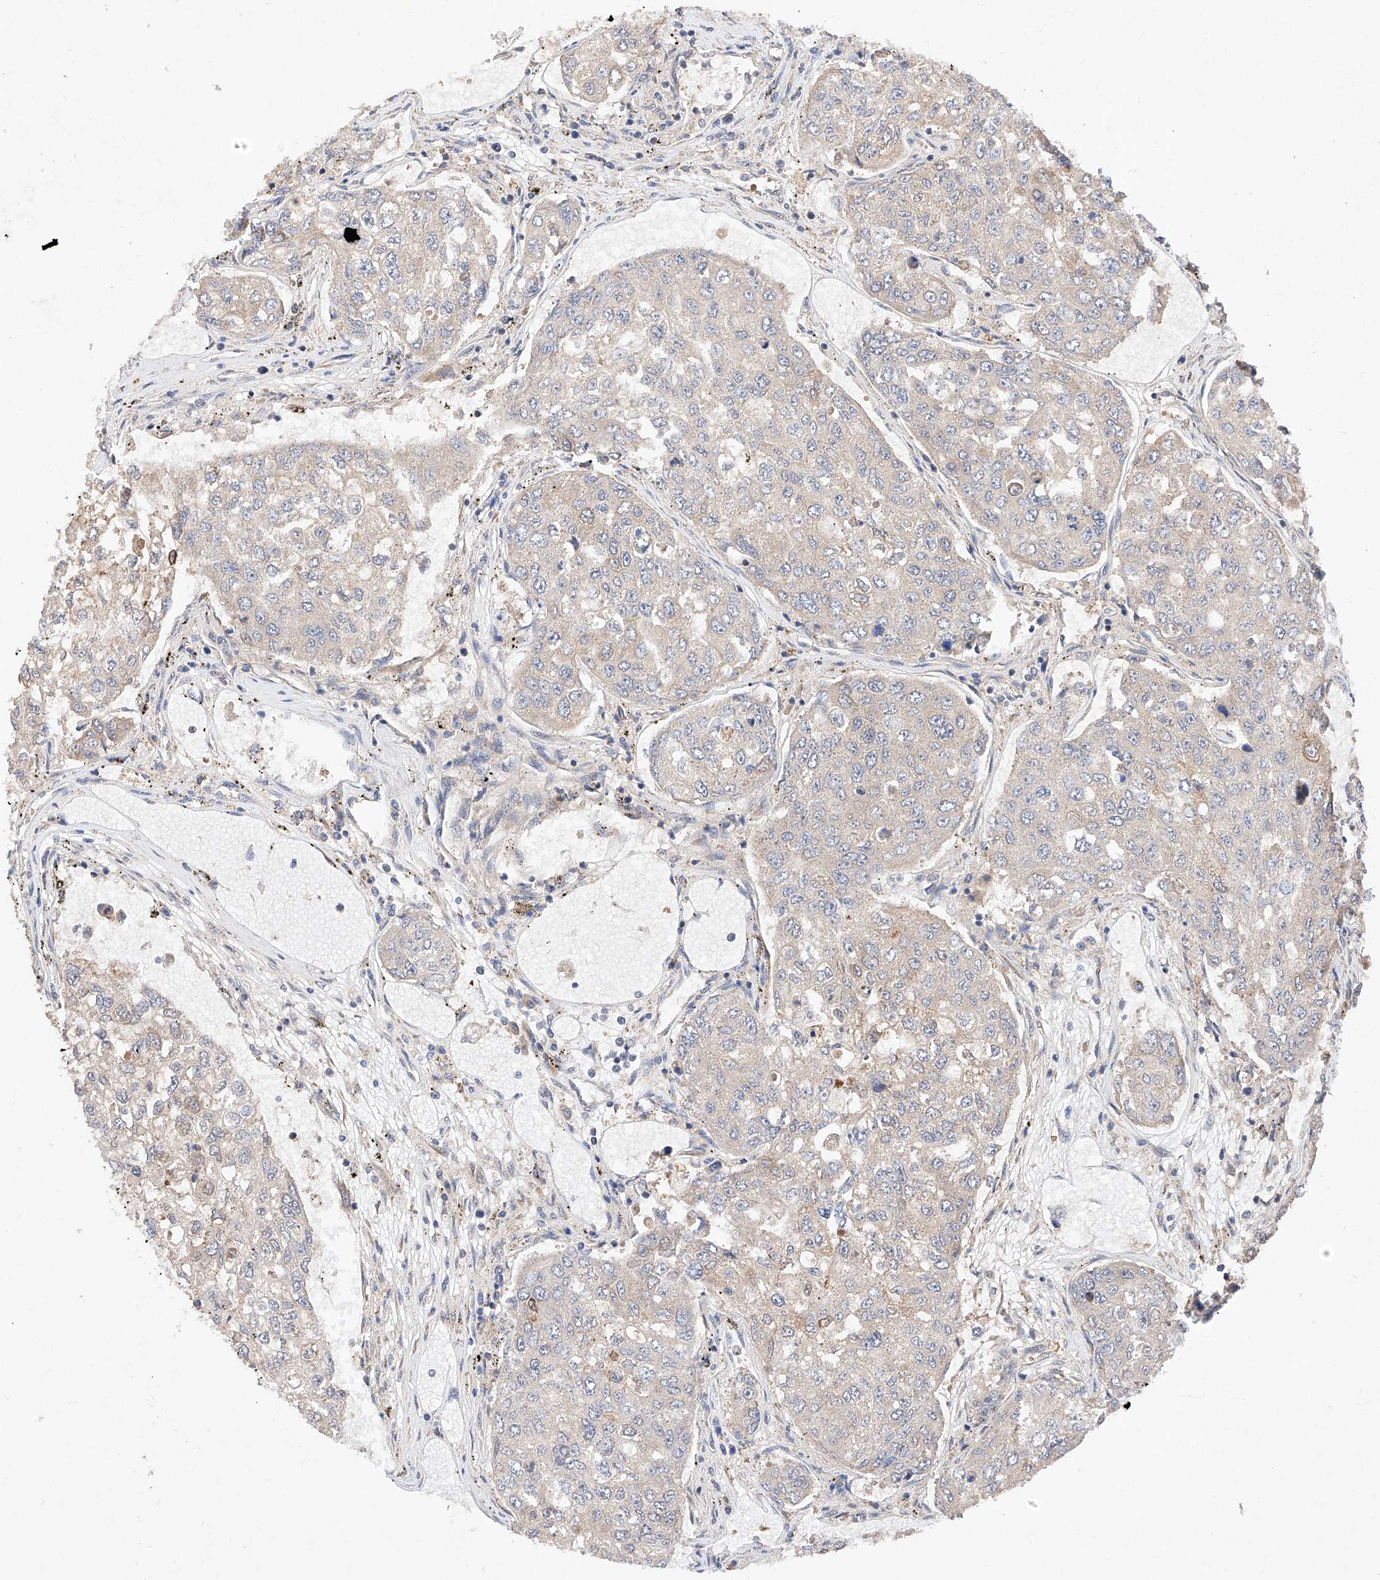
{"staining": {"intensity": "weak", "quantity": "<25%", "location": "cytoplasmic/membranous"}, "tissue": "urothelial cancer", "cell_type": "Tumor cells", "image_type": "cancer", "snomed": [{"axis": "morphology", "description": "Urothelial carcinoma, High grade"}, {"axis": "topography", "description": "Lymph node"}, {"axis": "topography", "description": "Urinary bladder"}], "caption": "Immunohistochemical staining of human urothelial carcinoma (high-grade) reveals no significant positivity in tumor cells. The staining is performed using DAB brown chromogen with nuclei counter-stained in using hematoxylin.", "gene": "ZSCAN4", "patient": {"sex": "male", "age": 51}}